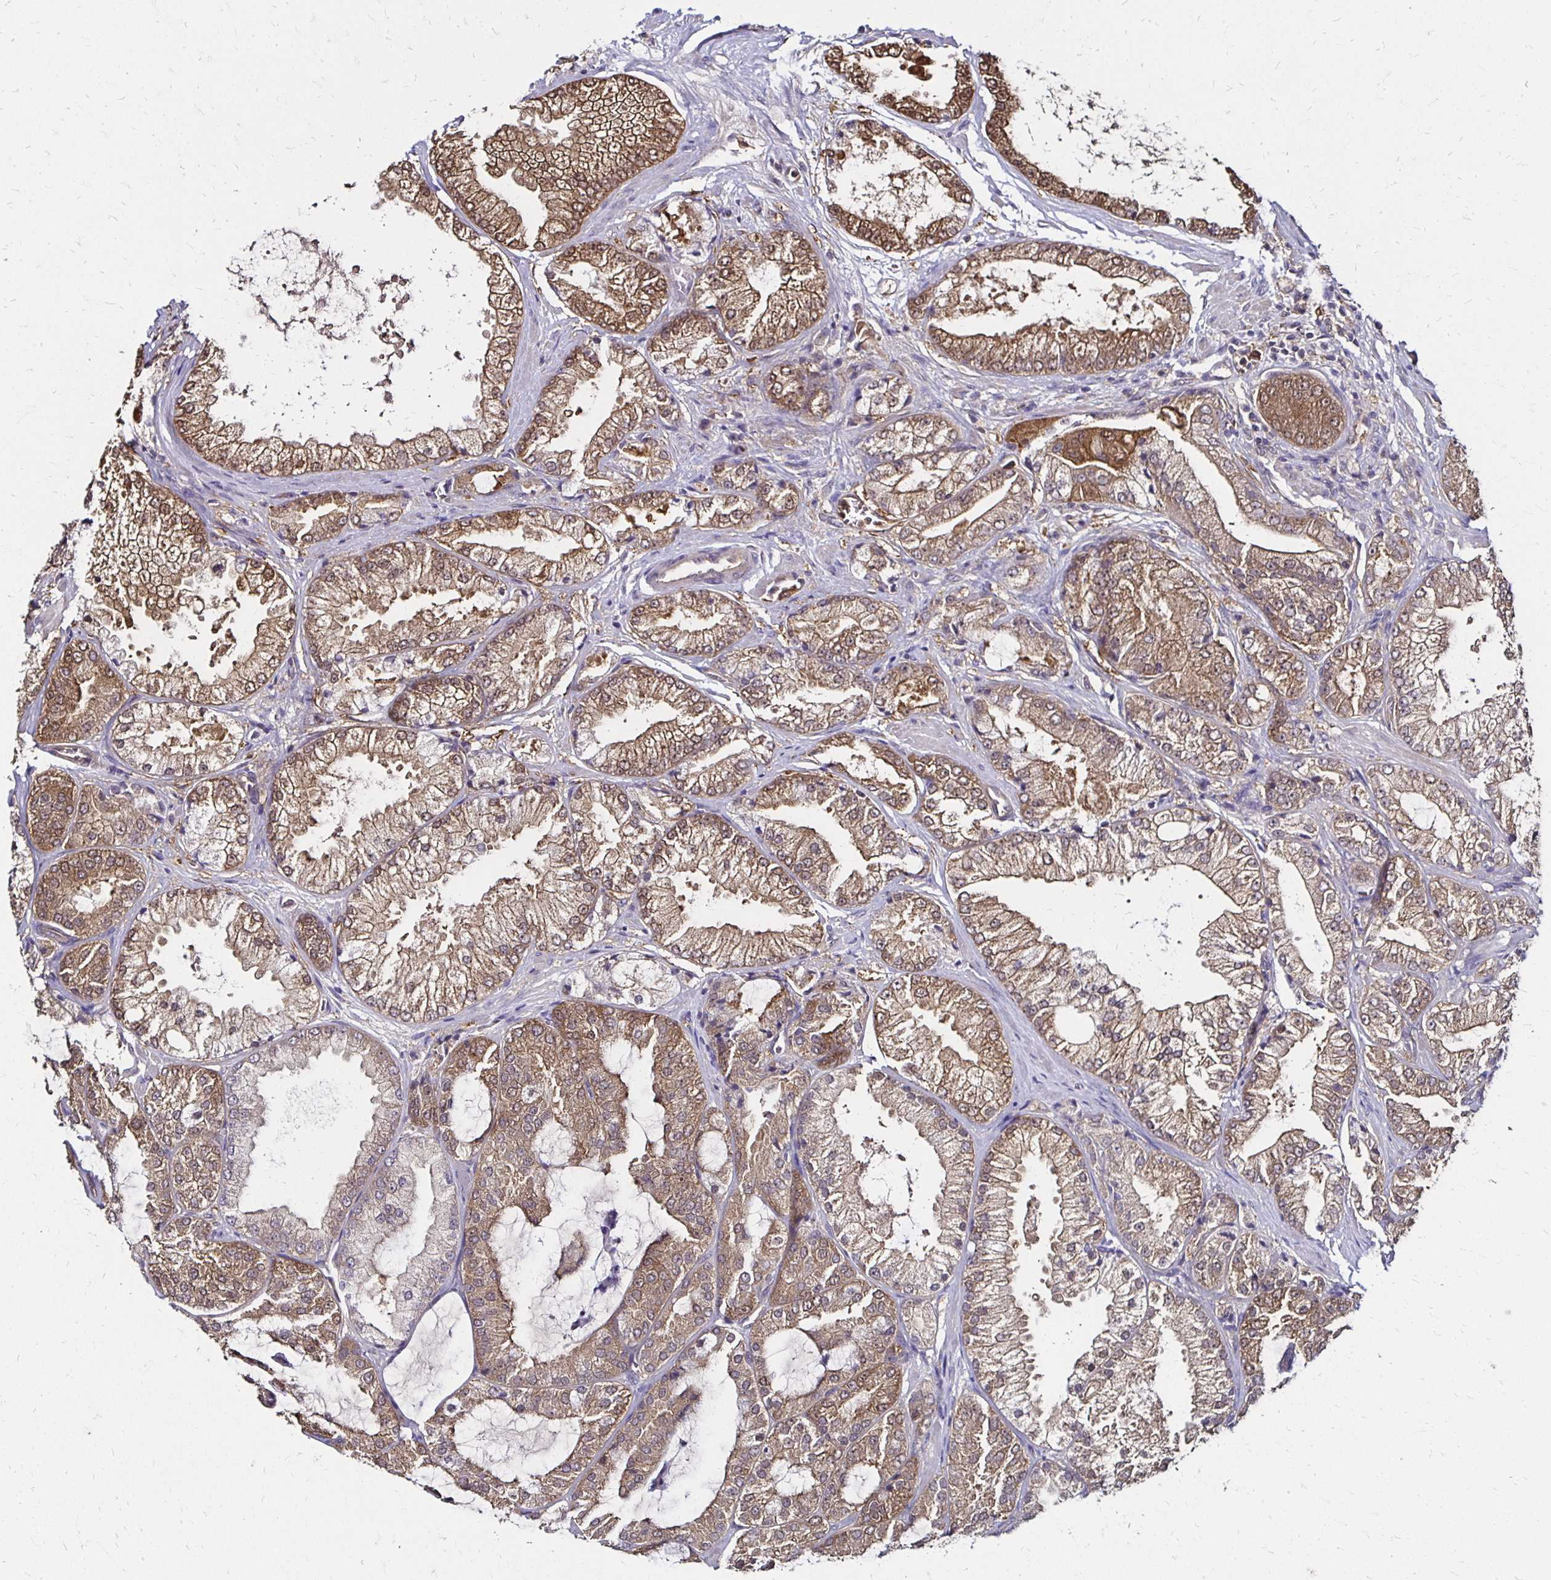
{"staining": {"intensity": "weak", "quantity": ">75%", "location": "cytoplasmic/membranous"}, "tissue": "prostate cancer", "cell_type": "Tumor cells", "image_type": "cancer", "snomed": [{"axis": "morphology", "description": "Adenocarcinoma, High grade"}, {"axis": "topography", "description": "Prostate"}], "caption": "A brown stain shows weak cytoplasmic/membranous expression of a protein in human adenocarcinoma (high-grade) (prostate) tumor cells.", "gene": "TXN", "patient": {"sex": "male", "age": 68}}